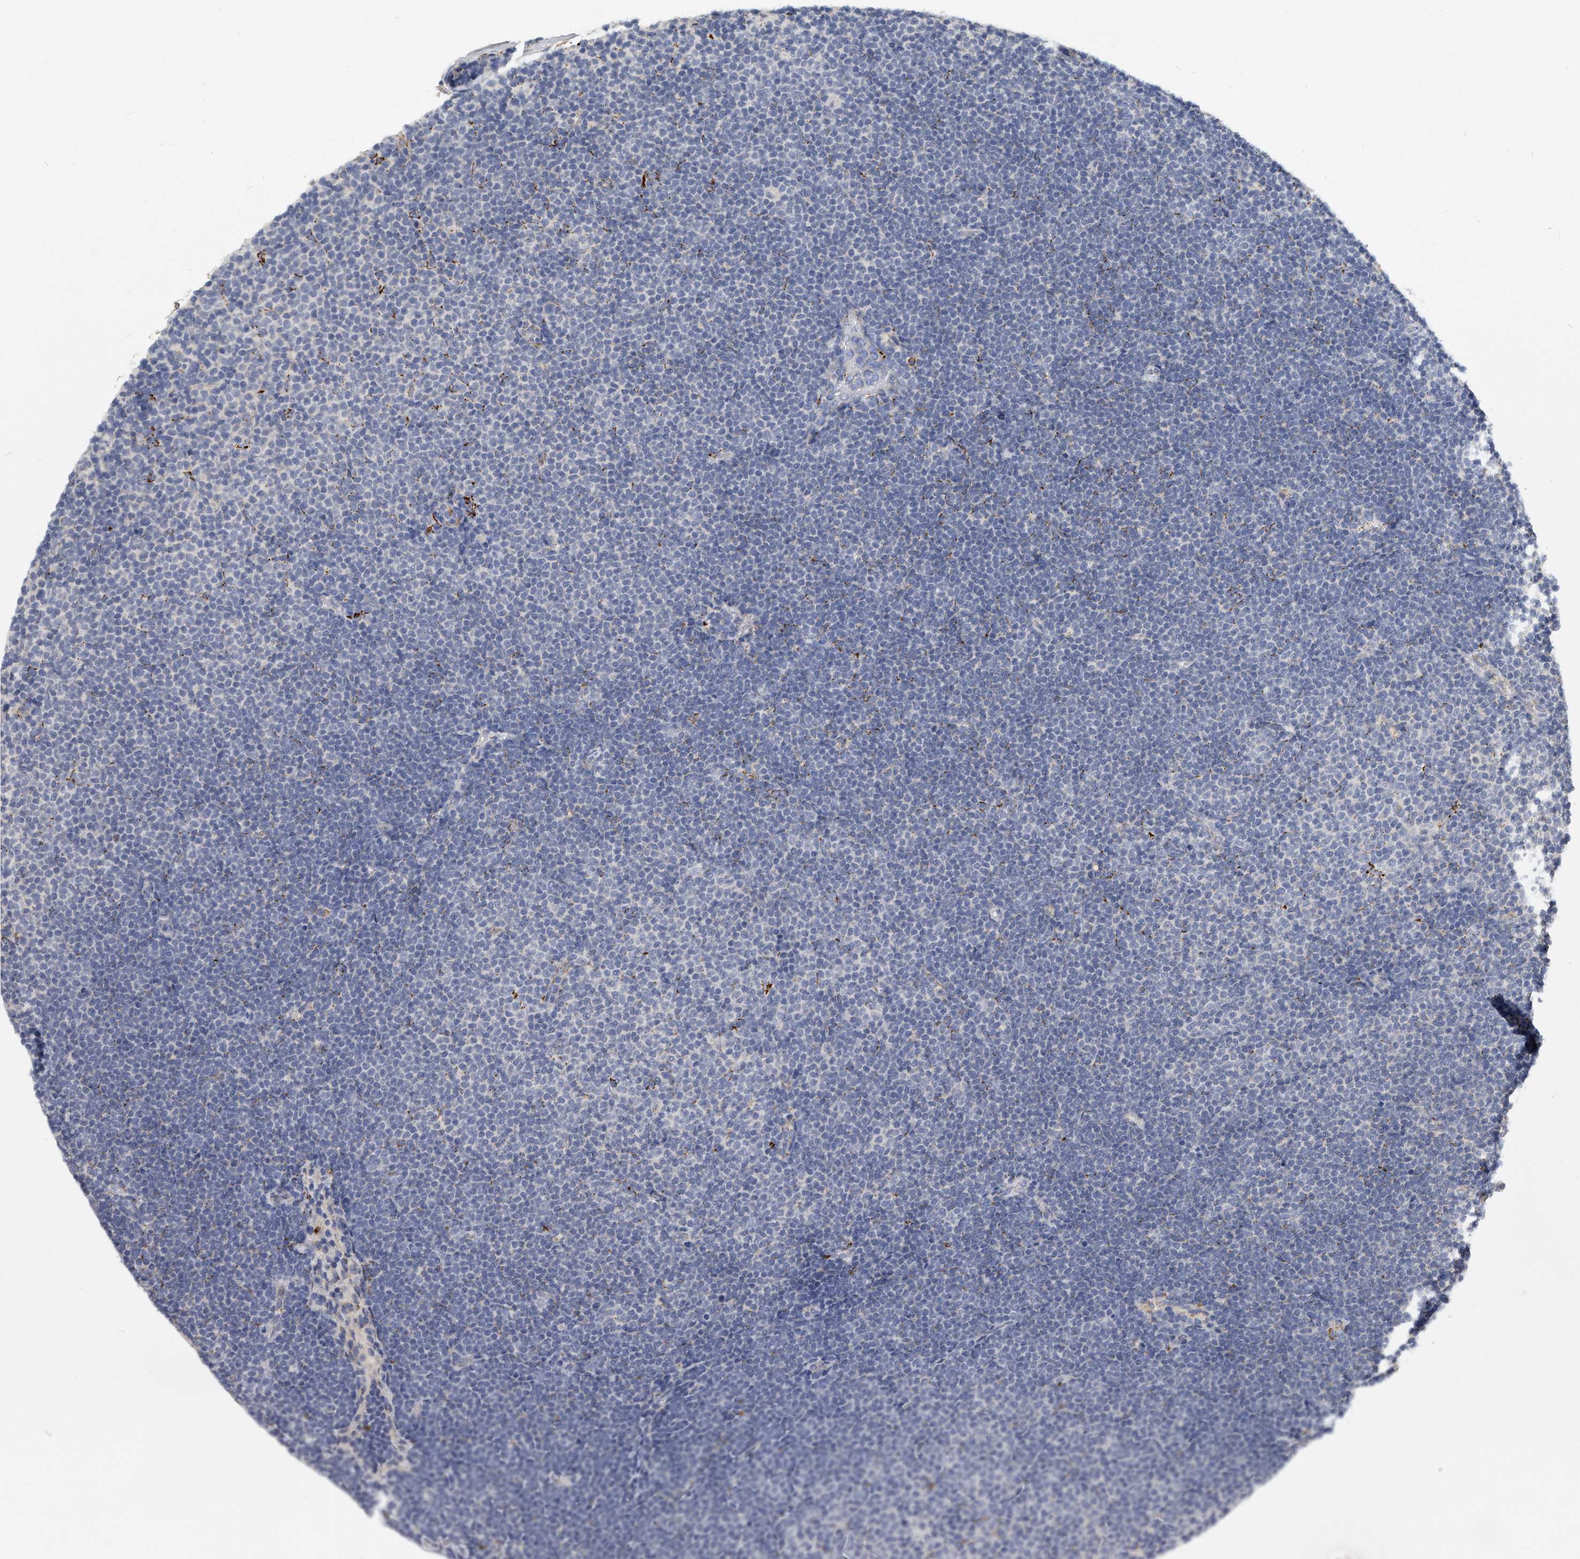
{"staining": {"intensity": "negative", "quantity": "none", "location": "none"}, "tissue": "lymphoma", "cell_type": "Tumor cells", "image_type": "cancer", "snomed": [{"axis": "morphology", "description": "Malignant lymphoma, non-Hodgkin's type, Low grade"}, {"axis": "topography", "description": "Lymph node"}], "caption": "A high-resolution image shows immunohistochemistry staining of lymphoma, which reveals no significant expression in tumor cells.", "gene": "KLHL7", "patient": {"sex": "female", "age": 53}}